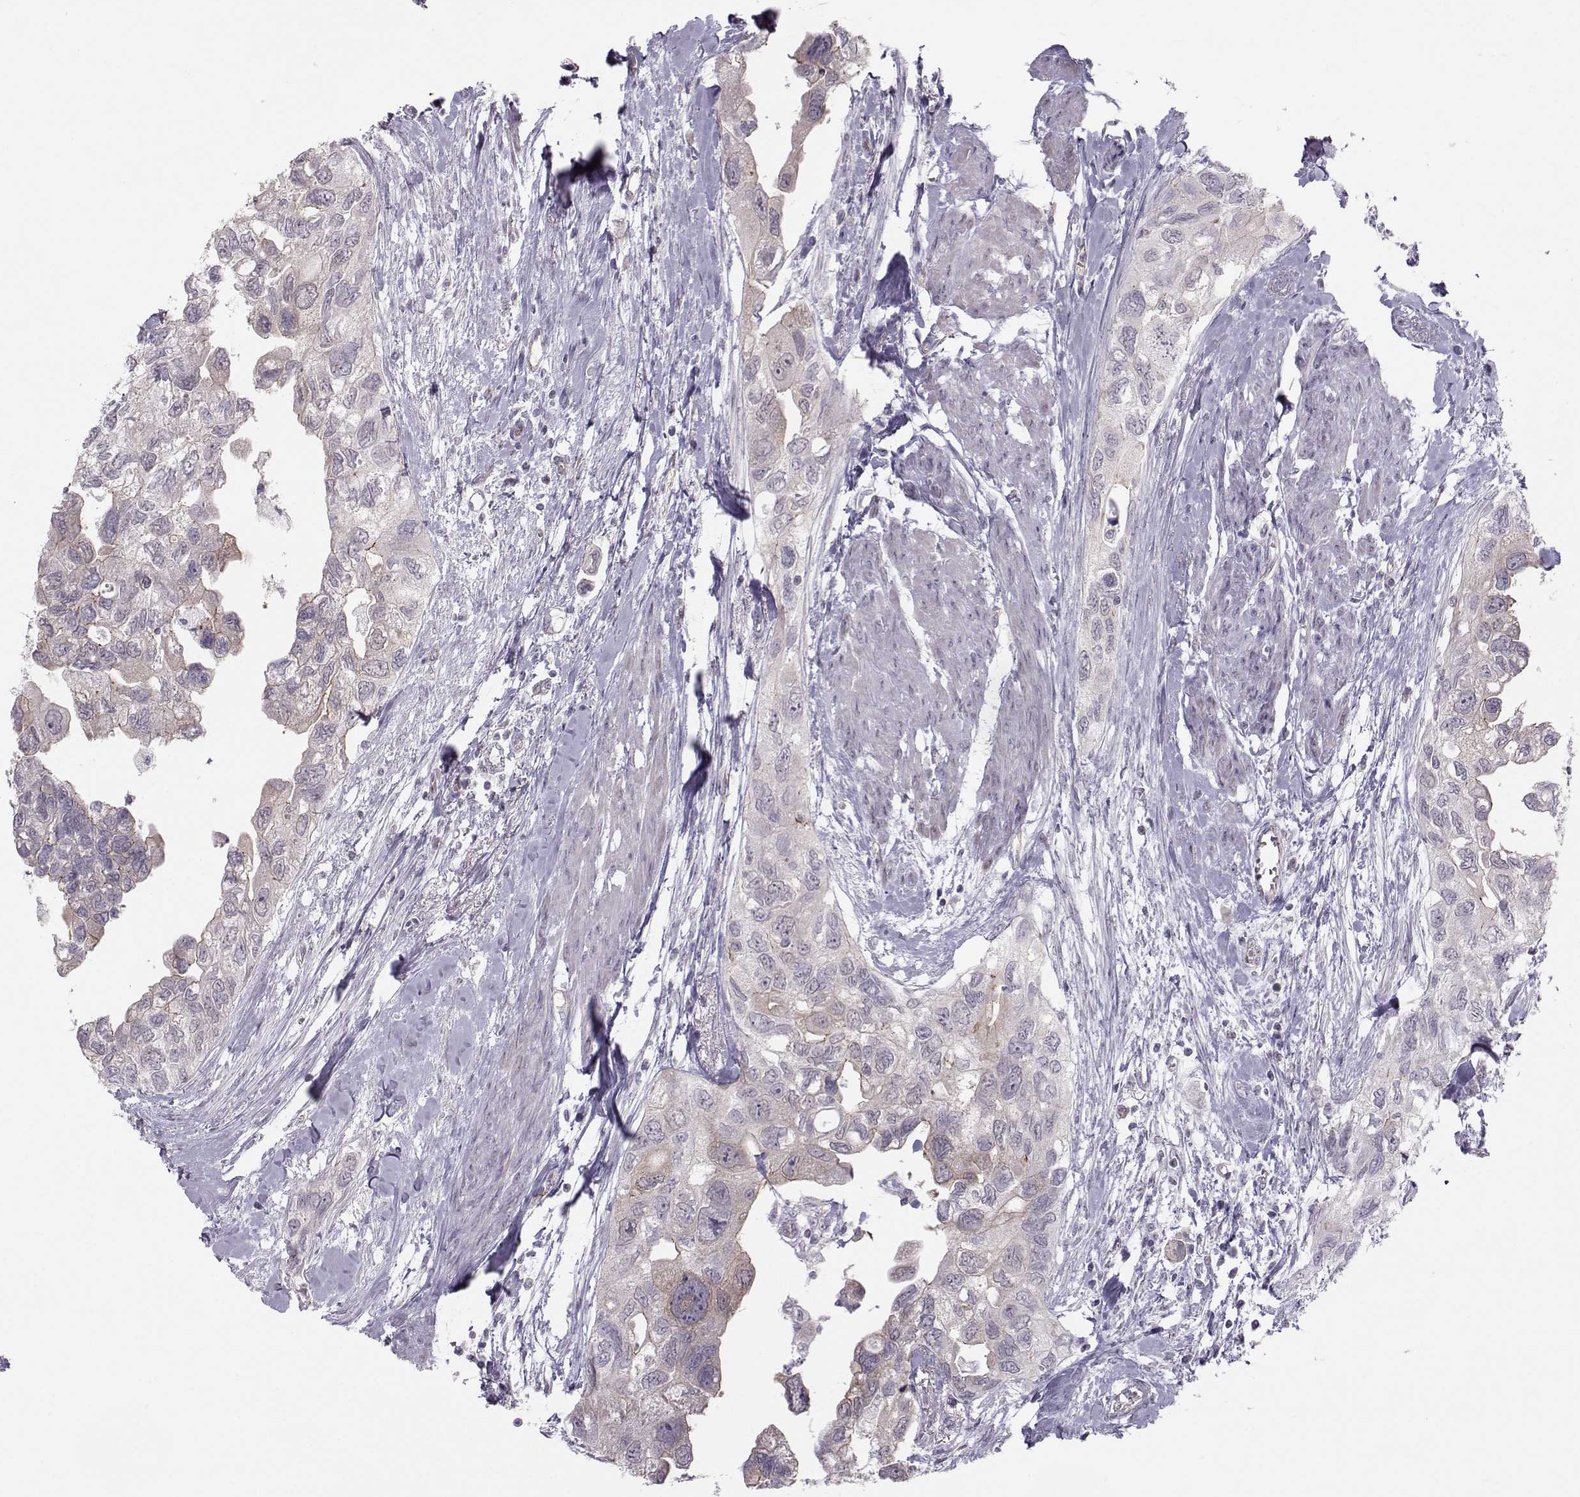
{"staining": {"intensity": "weak", "quantity": "25%-75%", "location": "cytoplasmic/membranous"}, "tissue": "urothelial cancer", "cell_type": "Tumor cells", "image_type": "cancer", "snomed": [{"axis": "morphology", "description": "Urothelial carcinoma, High grade"}, {"axis": "topography", "description": "Urinary bladder"}], "caption": "Protein expression analysis of human urothelial cancer reveals weak cytoplasmic/membranous positivity in about 25%-75% of tumor cells. (DAB = brown stain, brightfield microscopy at high magnification).", "gene": "MAST1", "patient": {"sex": "male", "age": 59}}